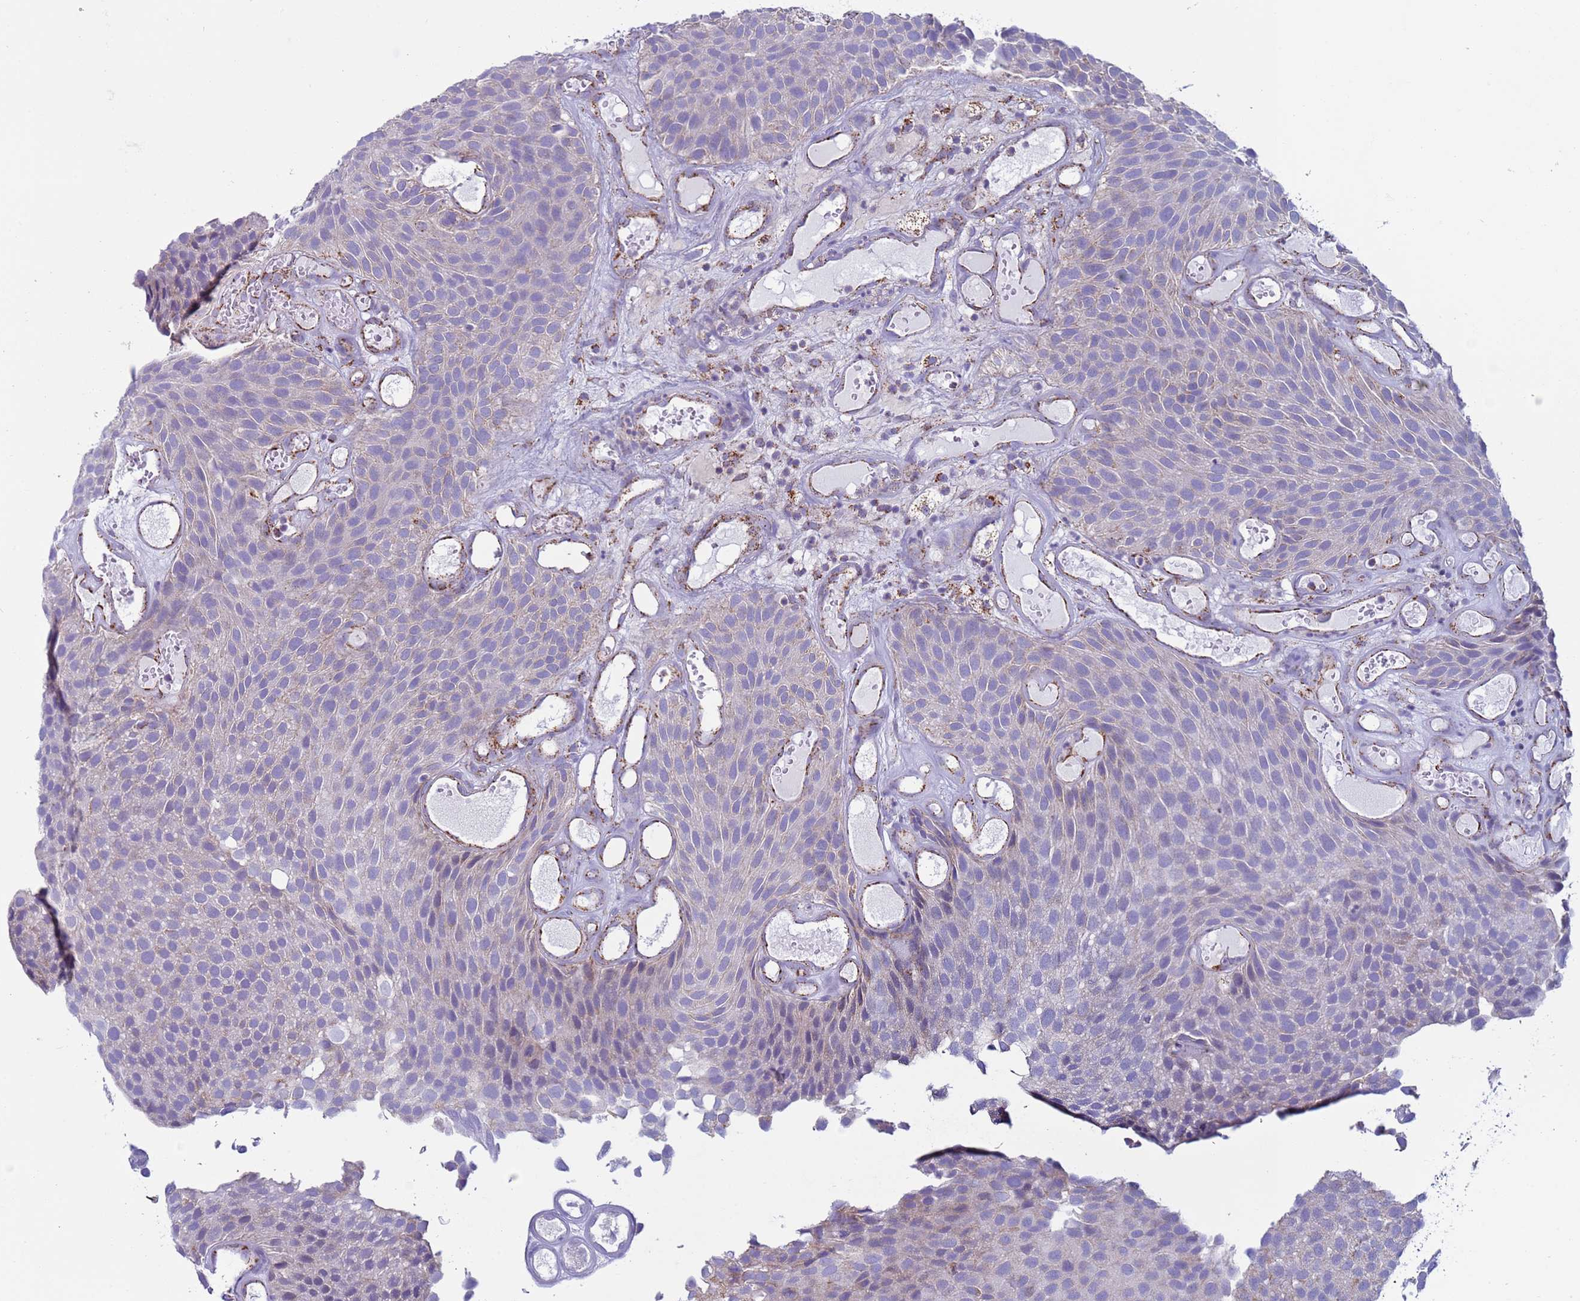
{"staining": {"intensity": "negative", "quantity": "none", "location": "none"}, "tissue": "urothelial cancer", "cell_type": "Tumor cells", "image_type": "cancer", "snomed": [{"axis": "morphology", "description": "Urothelial carcinoma, Low grade"}, {"axis": "topography", "description": "Urinary bladder"}], "caption": "This is an IHC image of urothelial carcinoma (low-grade). There is no positivity in tumor cells.", "gene": "NCALD", "patient": {"sex": "male", "age": 89}}